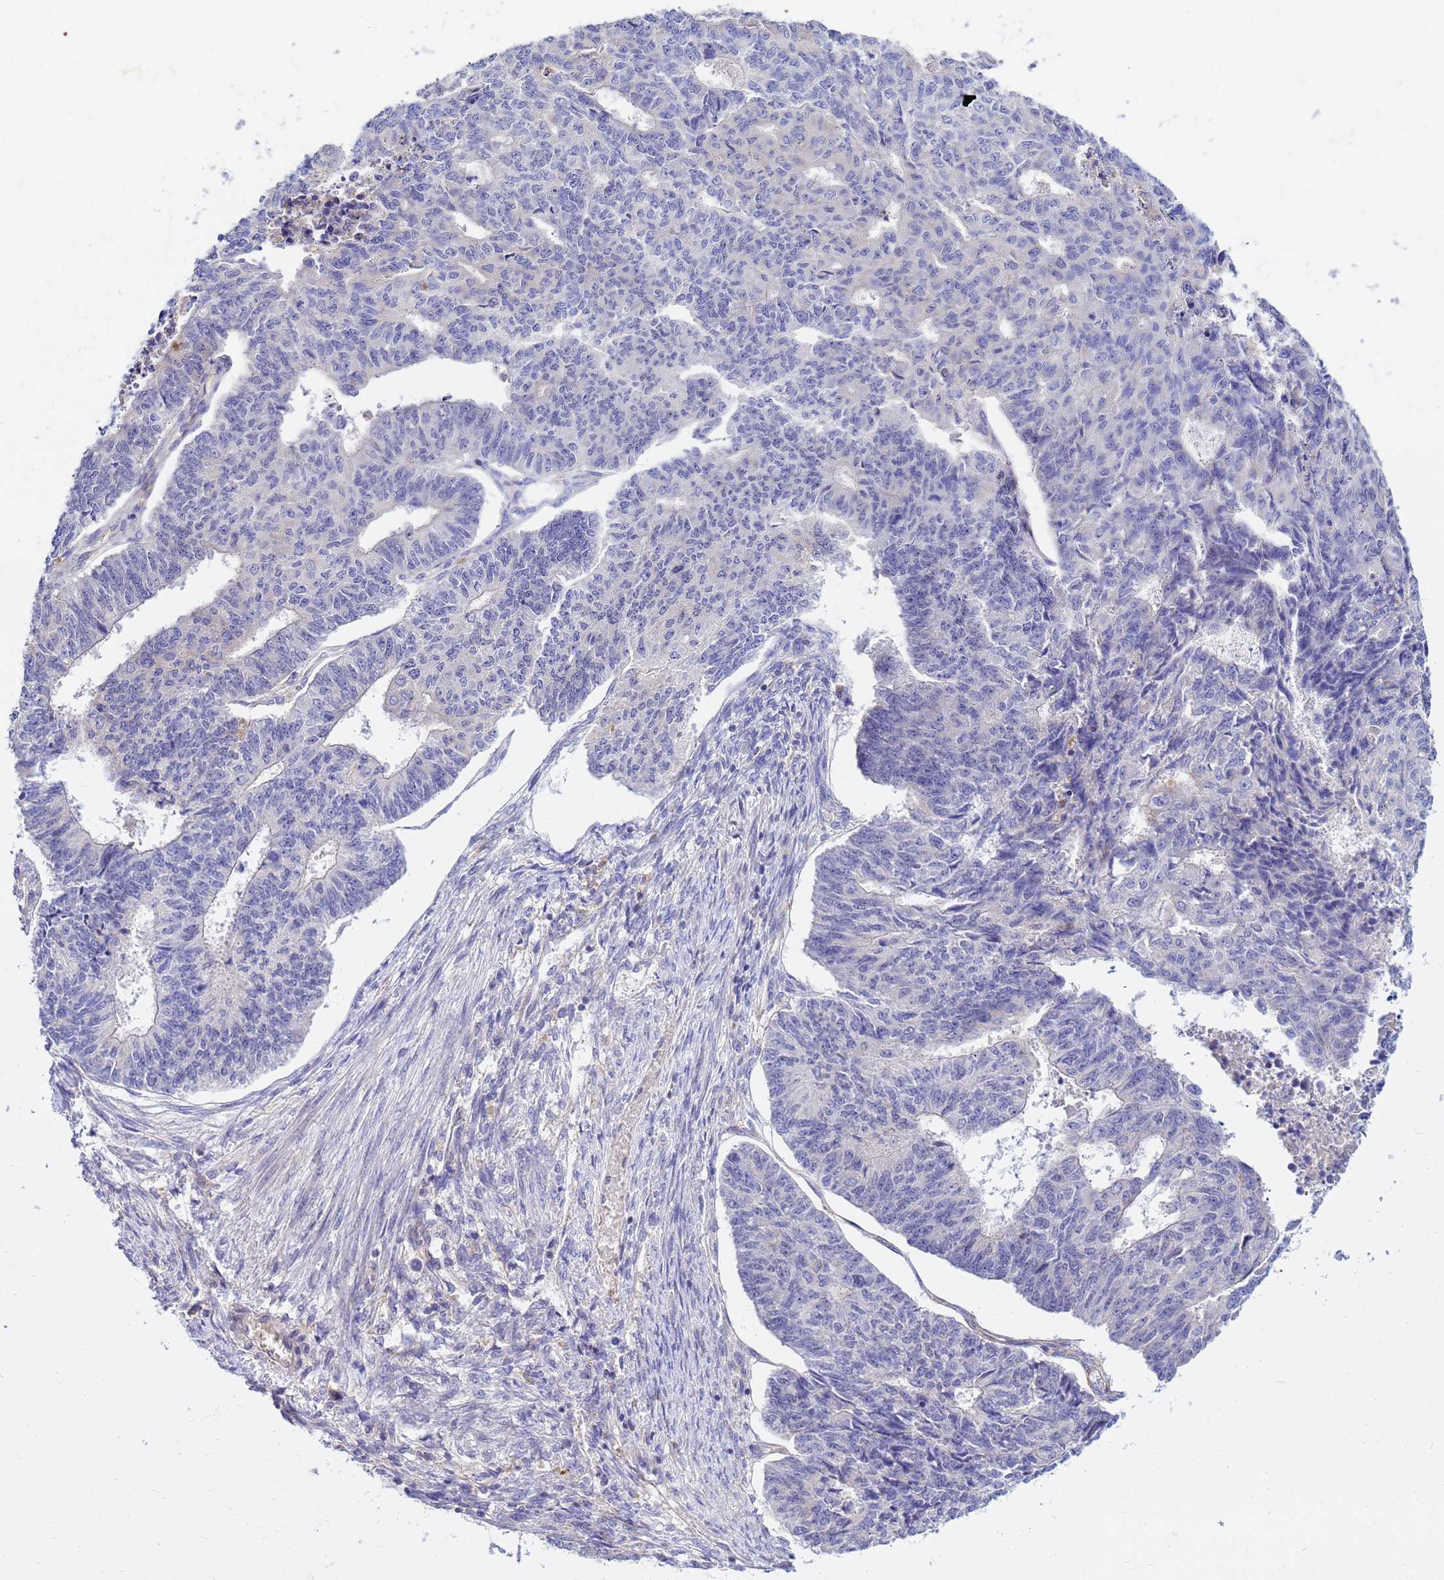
{"staining": {"intensity": "negative", "quantity": "none", "location": "none"}, "tissue": "endometrial cancer", "cell_type": "Tumor cells", "image_type": "cancer", "snomed": [{"axis": "morphology", "description": "Adenocarcinoma, NOS"}, {"axis": "topography", "description": "Endometrium"}], "caption": "This photomicrograph is of endometrial cancer stained with IHC to label a protein in brown with the nuclei are counter-stained blue. There is no expression in tumor cells.", "gene": "HERC5", "patient": {"sex": "female", "age": 32}}